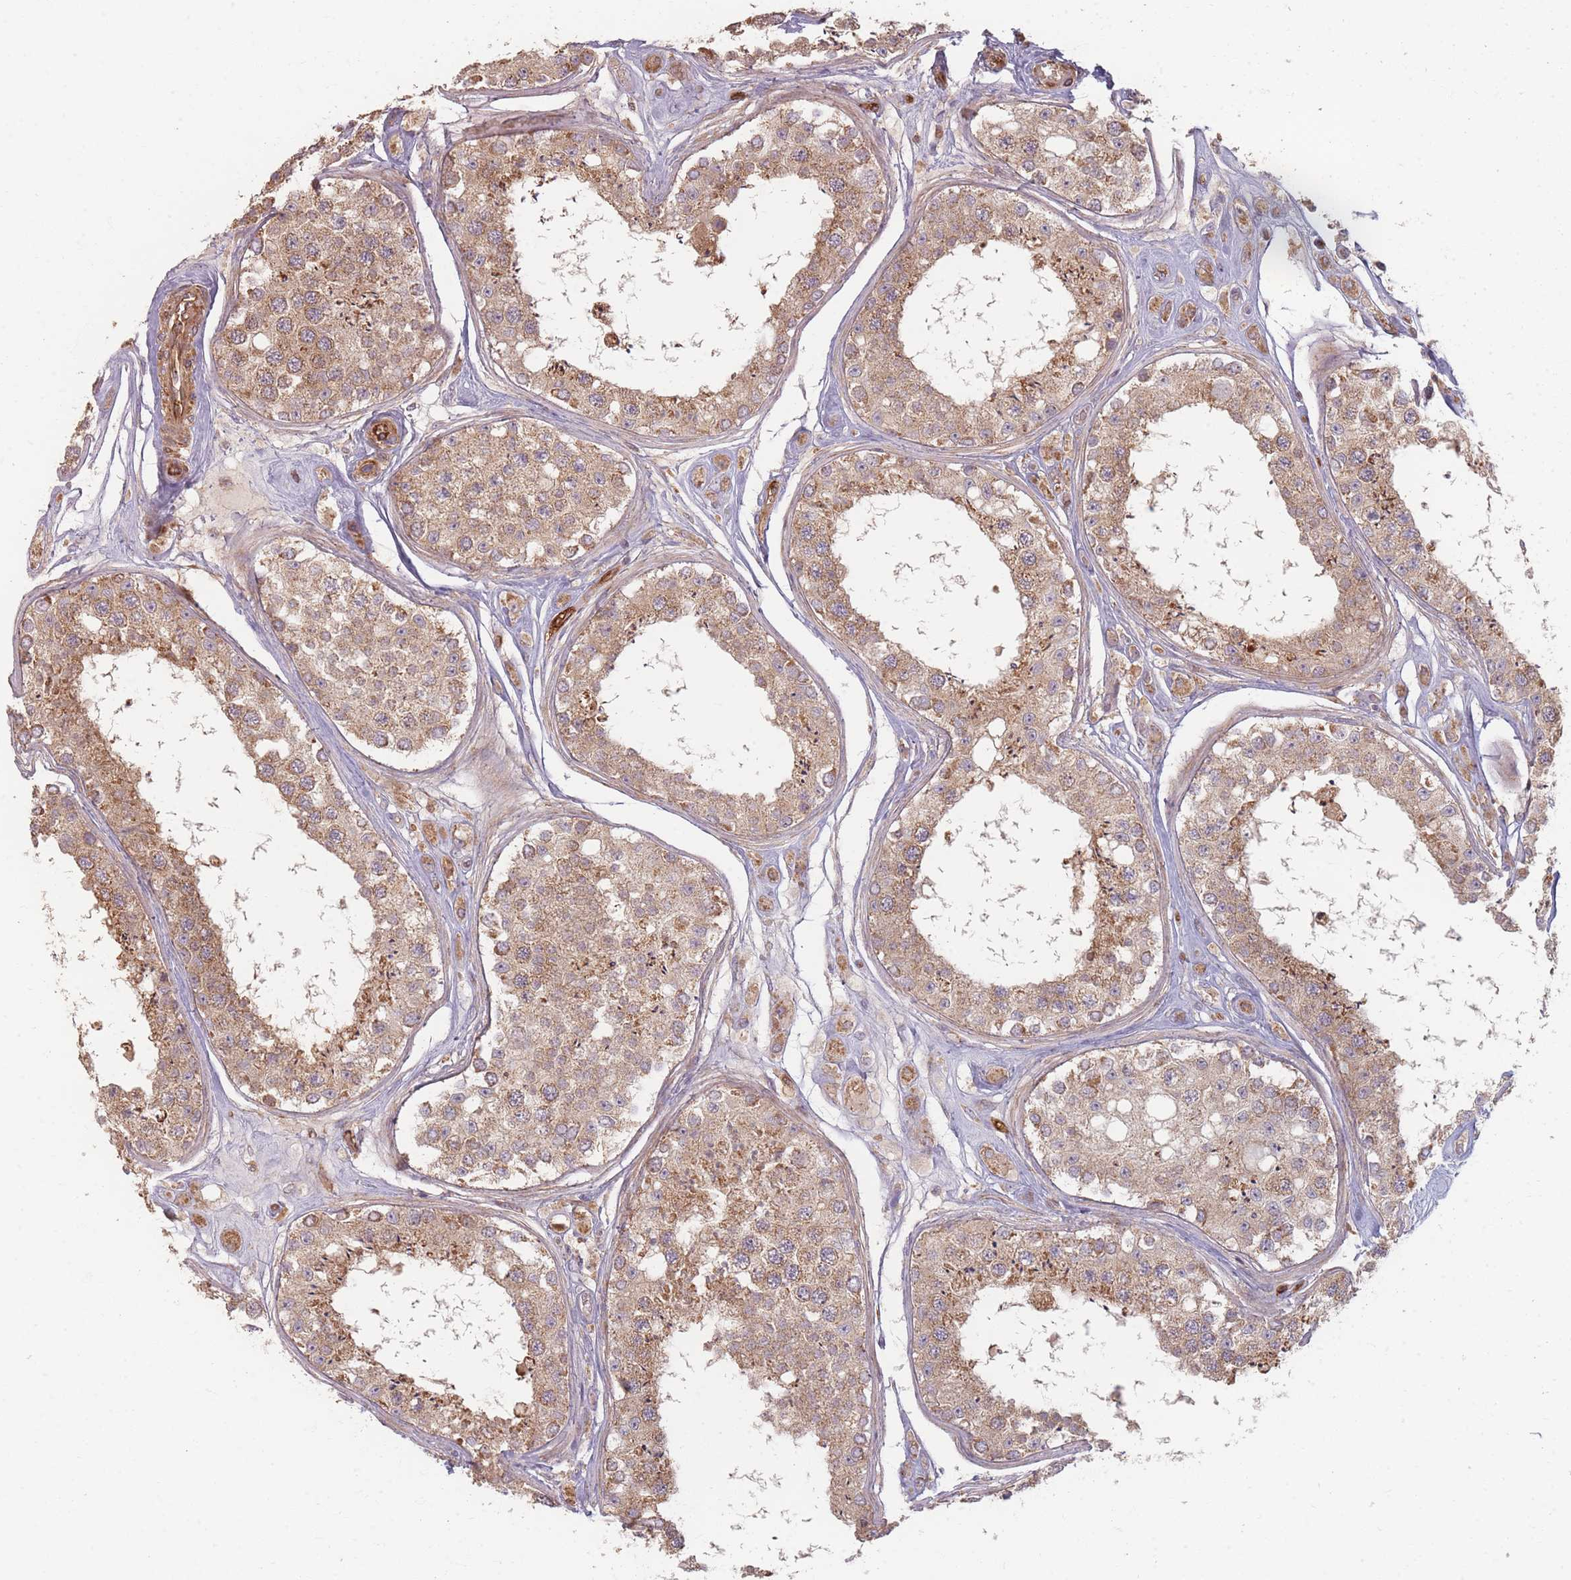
{"staining": {"intensity": "moderate", "quantity": ">75%", "location": "cytoplasmic/membranous"}, "tissue": "testis", "cell_type": "Cells in seminiferous ducts", "image_type": "normal", "snomed": [{"axis": "morphology", "description": "Normal tissue, NOS"}, {"axis": "topography", "description": "Testis"}], "caption": "DAB (3,3'-diaminobenzidine) immunohistochemical staining of normal testis reveals moderate cytoplasmic/membranous protein positivity in about >75% of cells in seminiferous ducts.", "gene": "MRPS6", "patient": {"sex": "male", "age": 25}}